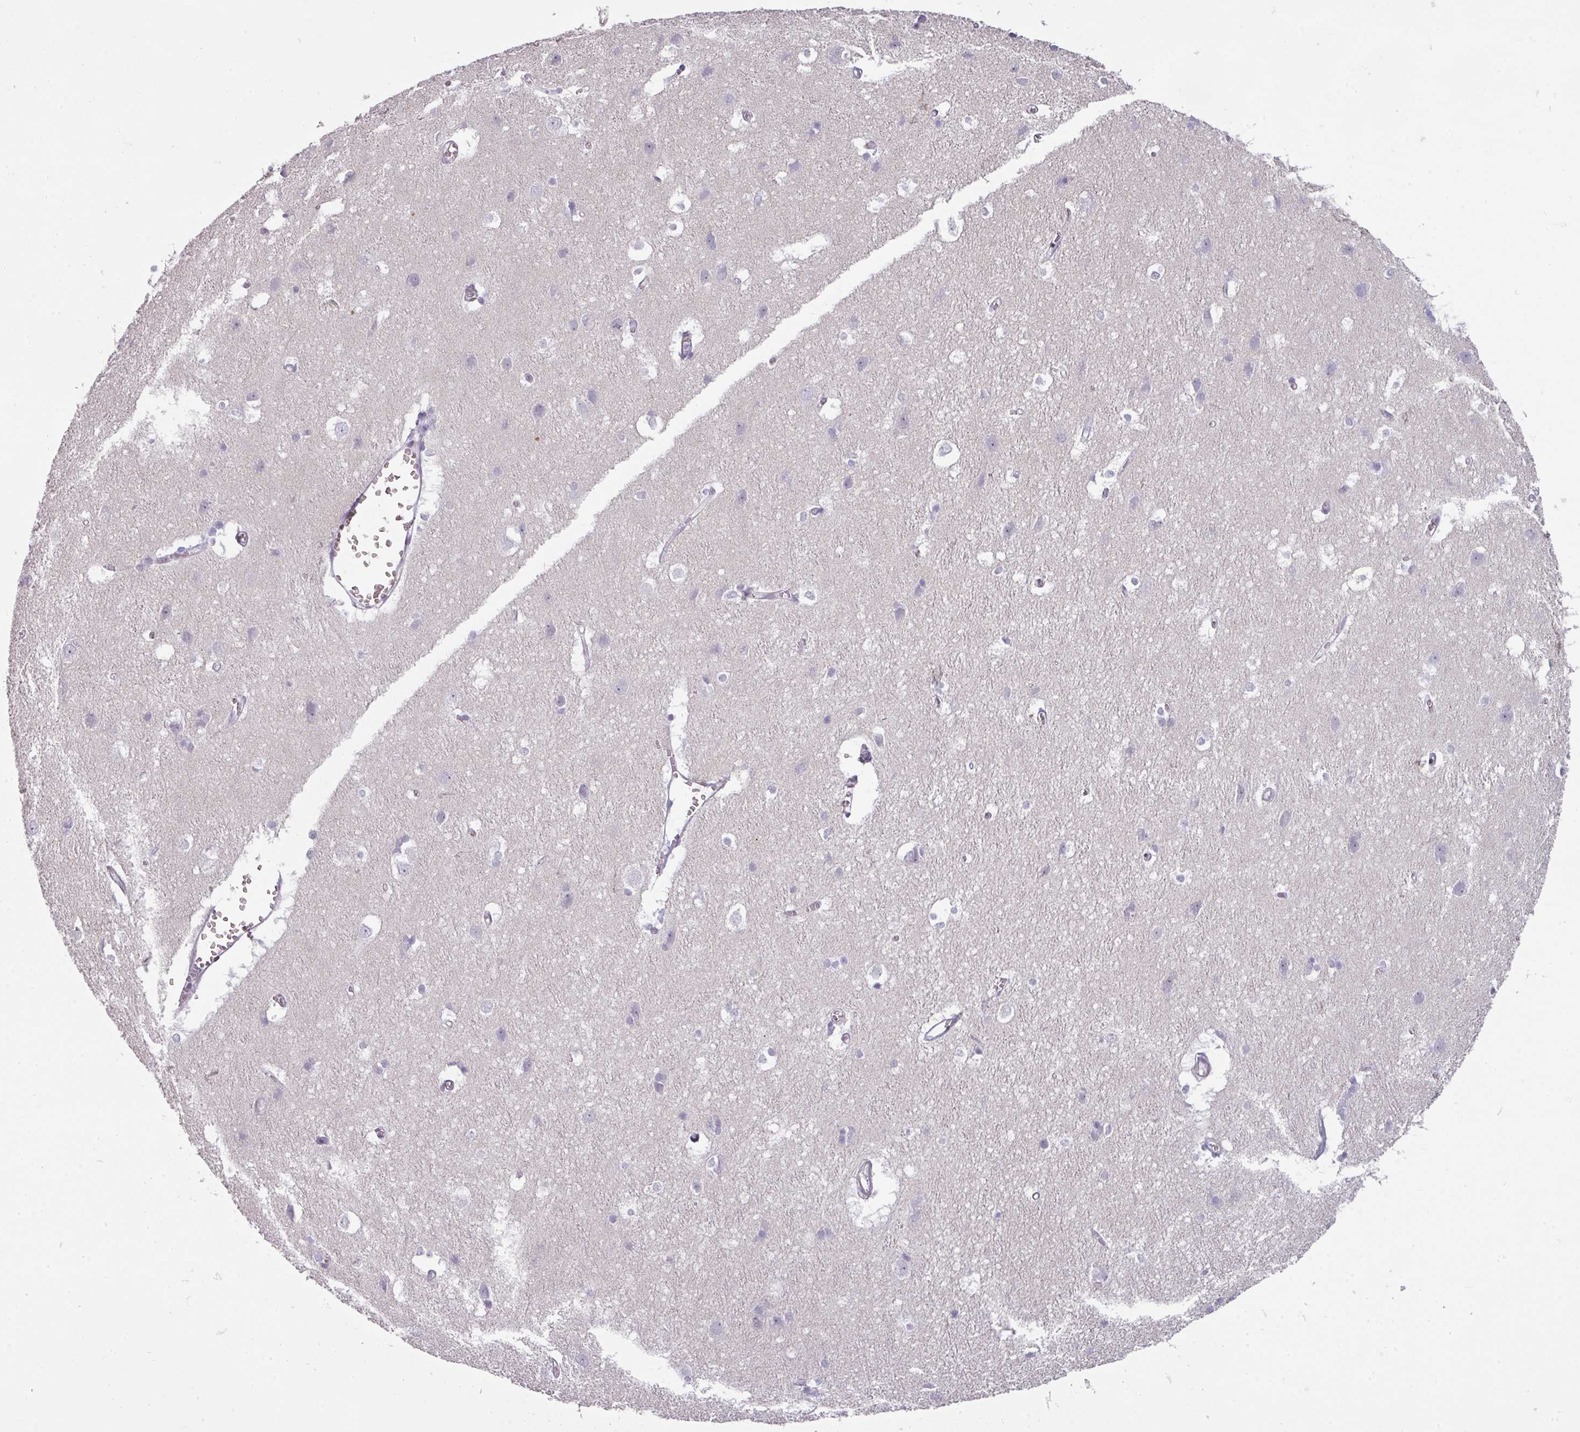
{"staining": {"intensity": "negative", "quantity": "none", "location": "none"}, "tissue": "cerebral cortex", "cell_type": "Endothelial cells", "image_type": "normal", "snomed": [{"axis": "morphology", "description": "Normal tissue, NOS"}, {"axis": "topography", "description": "Cerebral cortex"}], "caption": "IHC histopathology image of unremarkable cerebral cortex: human cerebral cortex stained with DAB exhibits no significant protein positivity in endothelial cells.", "gene": "CHRDL1", "patient": {"sex": "male", "age": 54}}